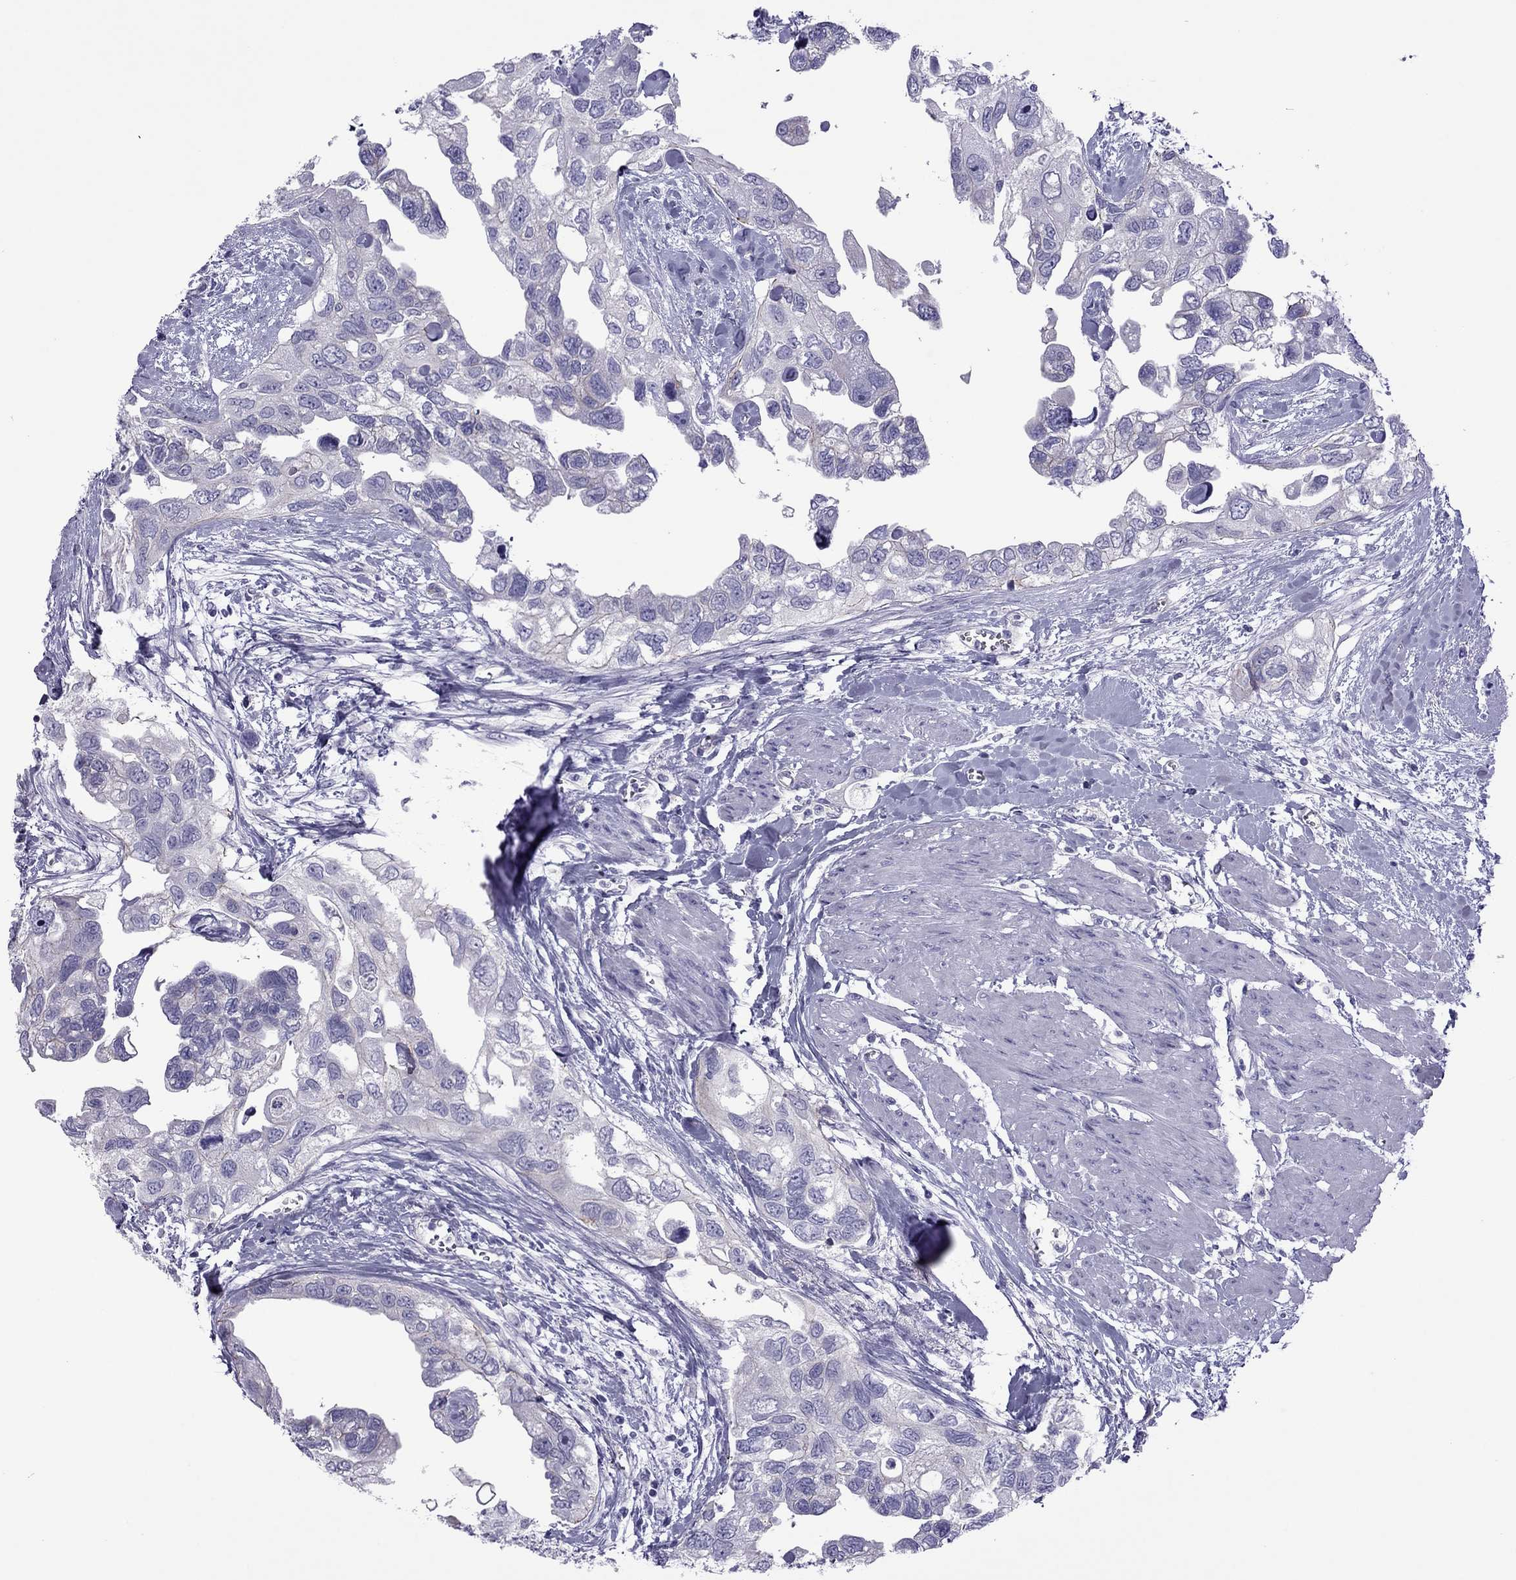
{"staining": {"intensity": "negative", "quantity": "none", "location": "none"}, "tissue": "urothelial cancer", "cell_type": "Tumor cells", "image_type": "cancer", "snomed": [{"axis": "morphology", "description": "Urothelial carcinoma, High grade"}, {"axis": "topography", "description": "Urinary bladder"}], "caption": "Immunohistochemical staining of human high-grade urothelial carcinoma reveals no significant positivity in tumor cells. The staining was performed using DAB (3,3'-diaminobenzidine) to visualize the protein expression in brown, while the nuclei were stained in blue with hematoxylin (Magnification: 20x).", "gene": "MYL11", "patient": {"sex": "male", "age": 59}}